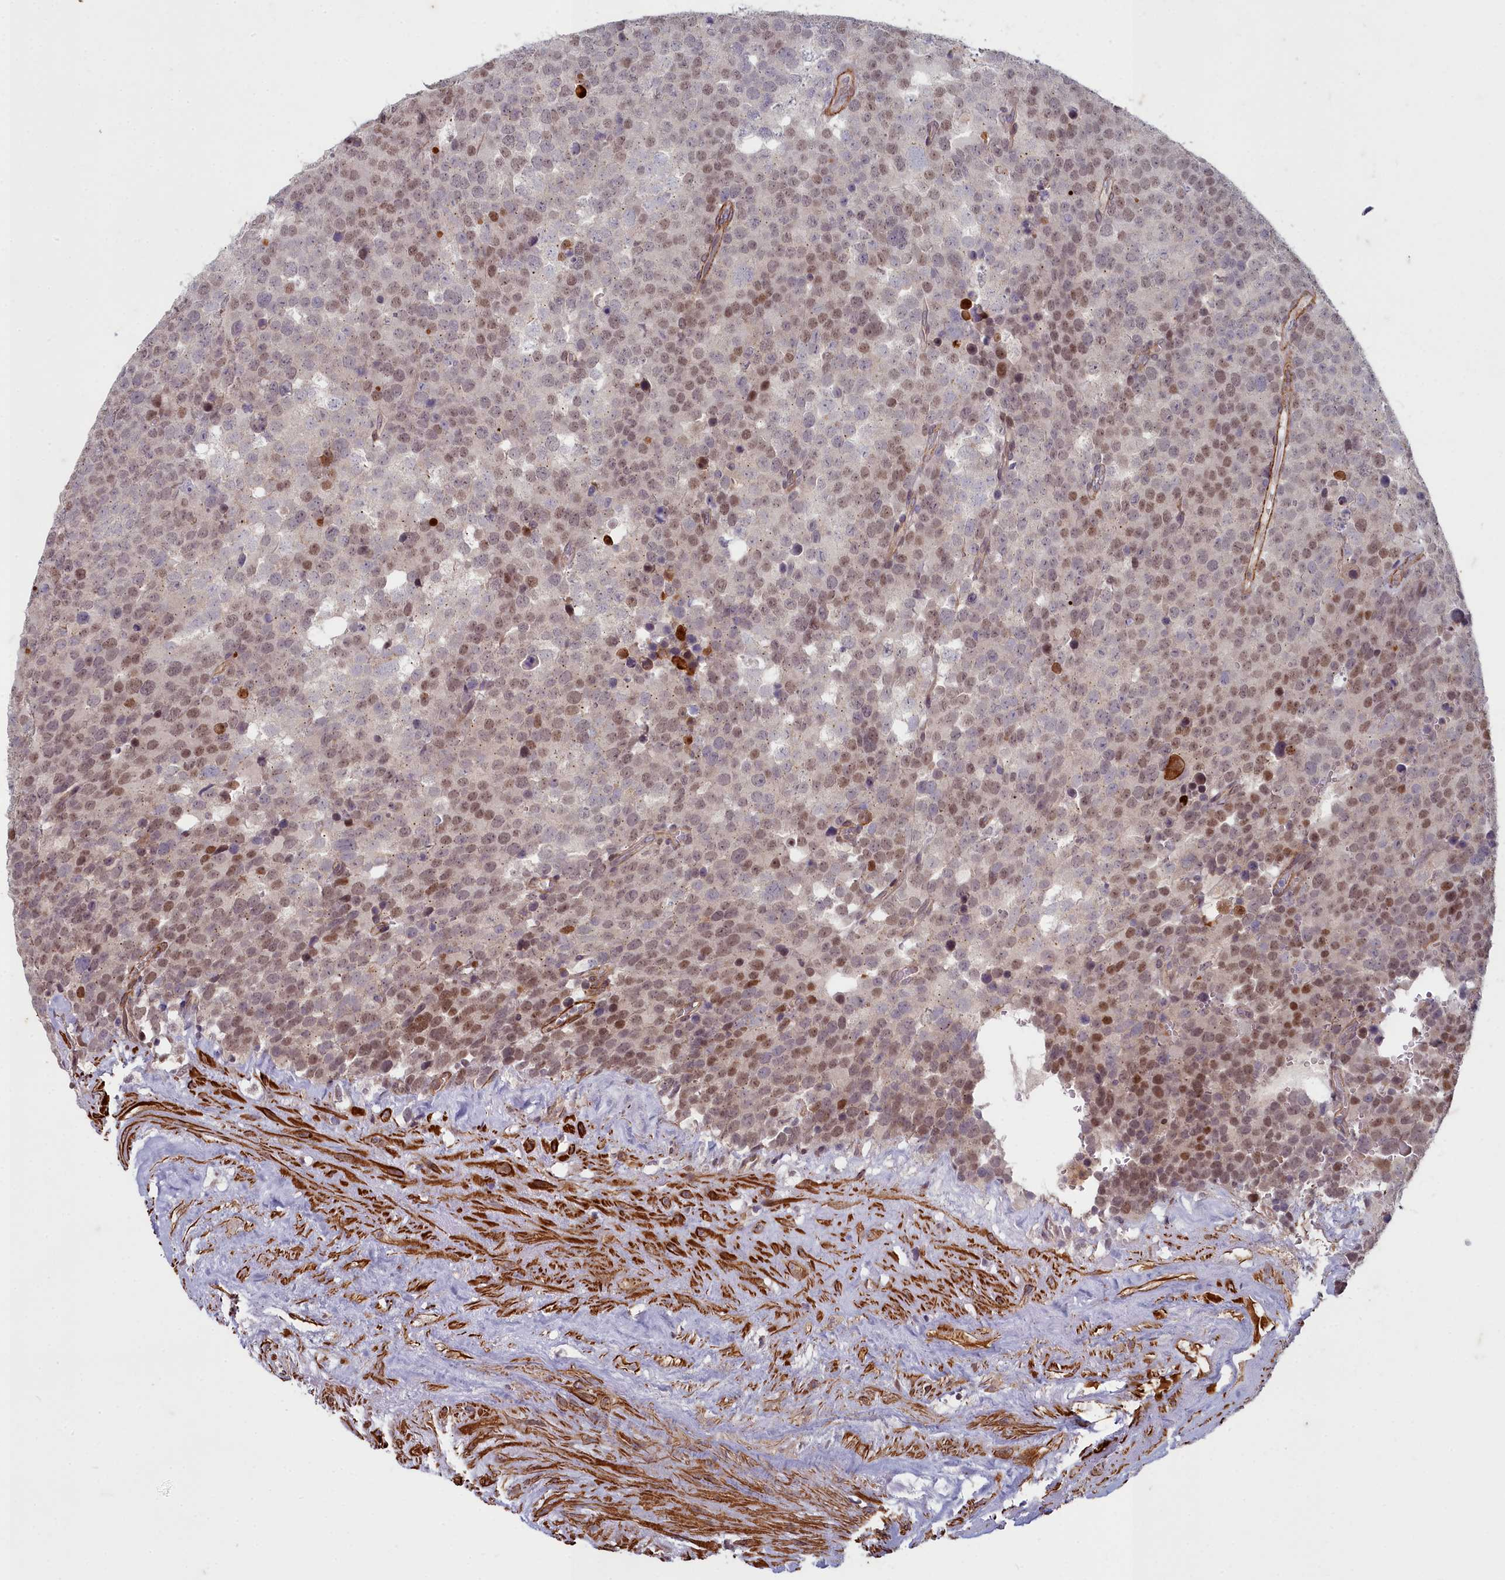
{"staining": {"intensity": "moderate", "quantity": "<25%", "location": "nuclear"}, "tissue": "testis cancer", "cell_type": "Tumor cells", "image_type": "cancer", "snomed": [{"axis": "morphology", "description": "Seminoma, NOS"}, {"axis": "topography", "description": "Testis"}], "caption": "An image of seminoma (testis) stained for a protein exhibits moderate nuclear brown staining in tumor cells.", "gene": "ZNF626", "patient": {"sex": "male", "age": 71}}